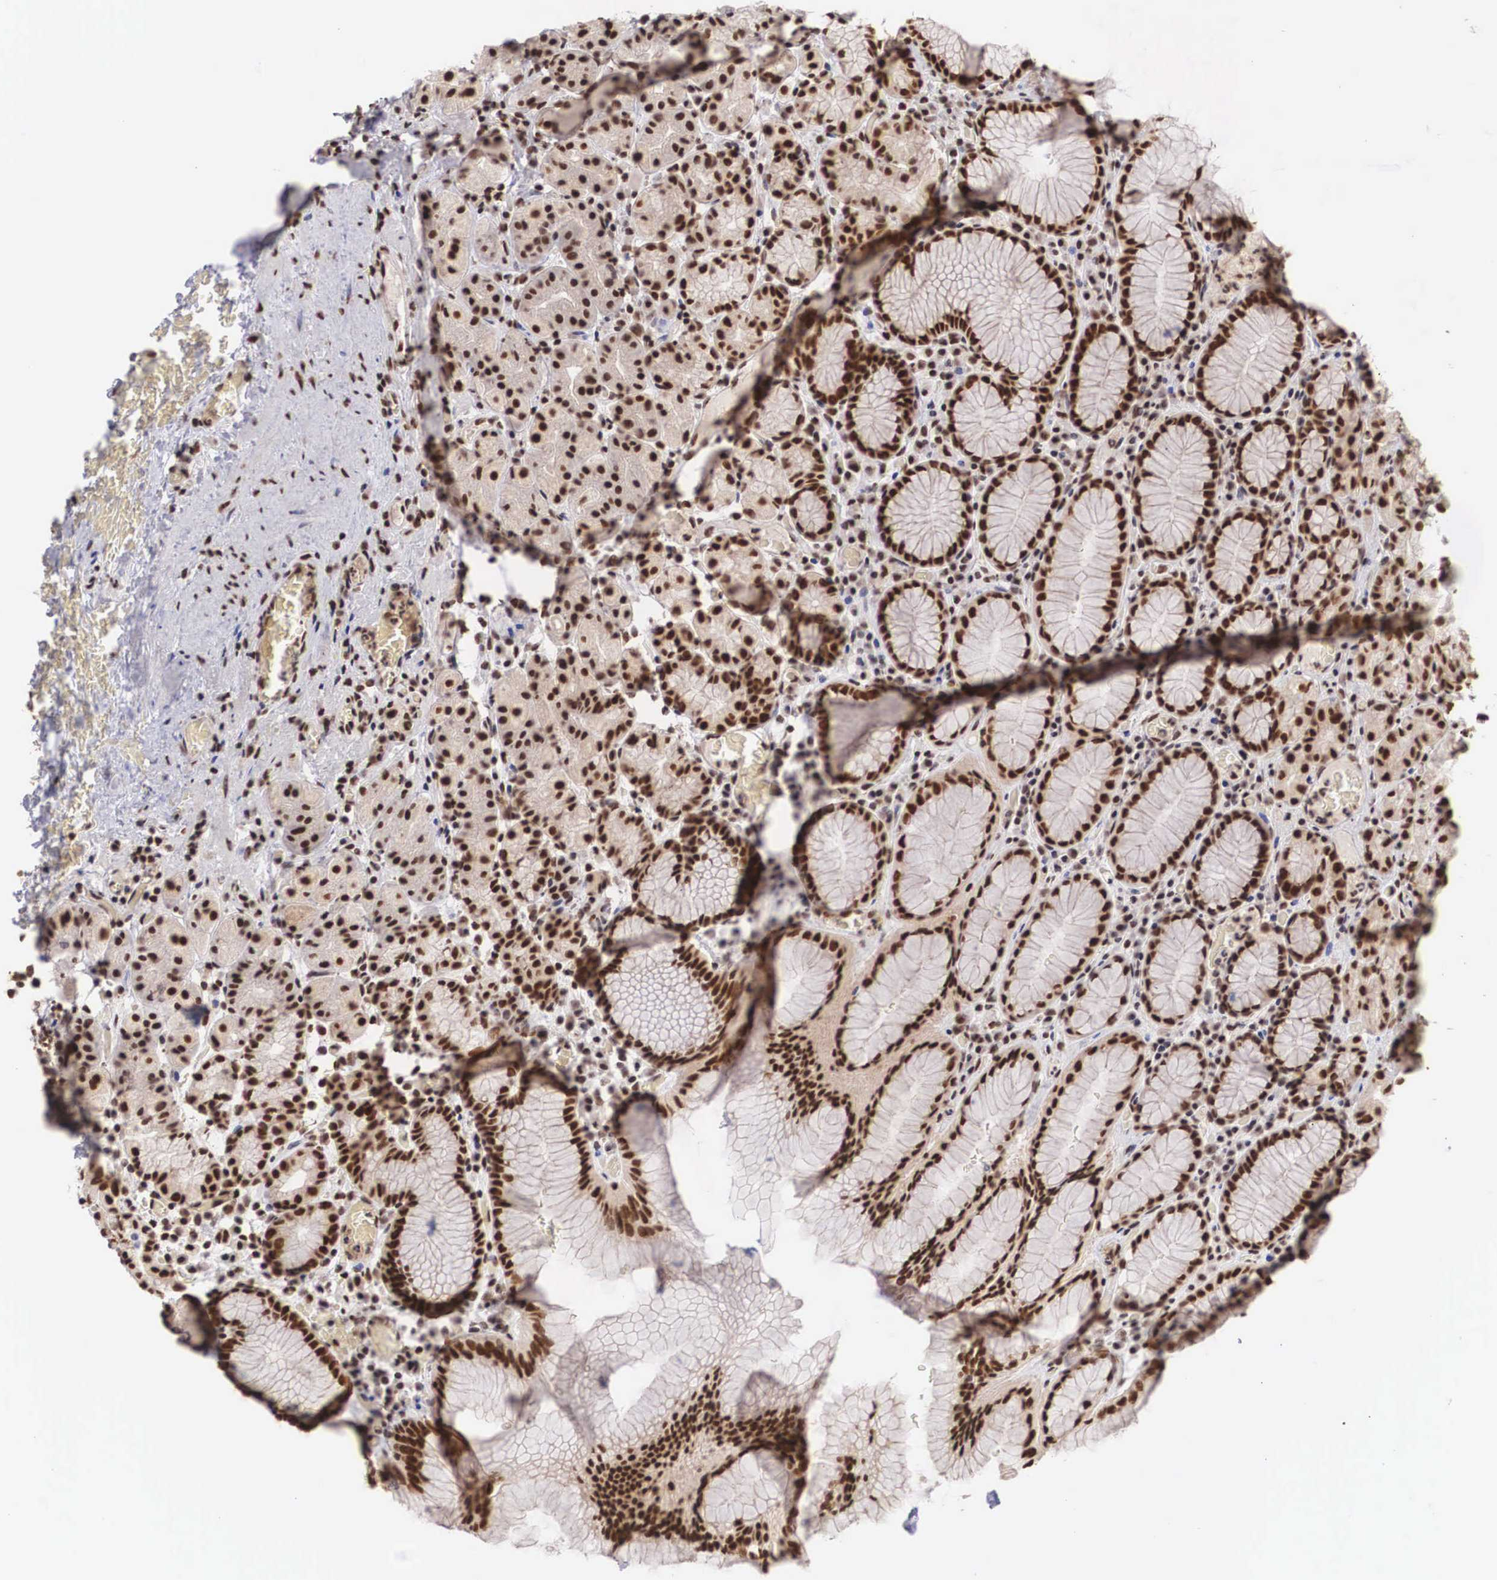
{"staining": {"intensity": "strong", "quantity": ">75%", "location": "nuclear"}, "tissue": "stomach", "cell_type": "Glandular cells", "image_type": "normal", "snomed": [{"axis": "morphology", "description": "Normal tissue, NOS"}, {"axis": "topography", "description": "Stomach, lower"}], "caption": "Strong nuclear staining for a protein is present in about >75% of glandular cells of unremarkable stomach using IHC.", "gene": "HTATSF1", "patient": {"sex": "male", "age": 58}}